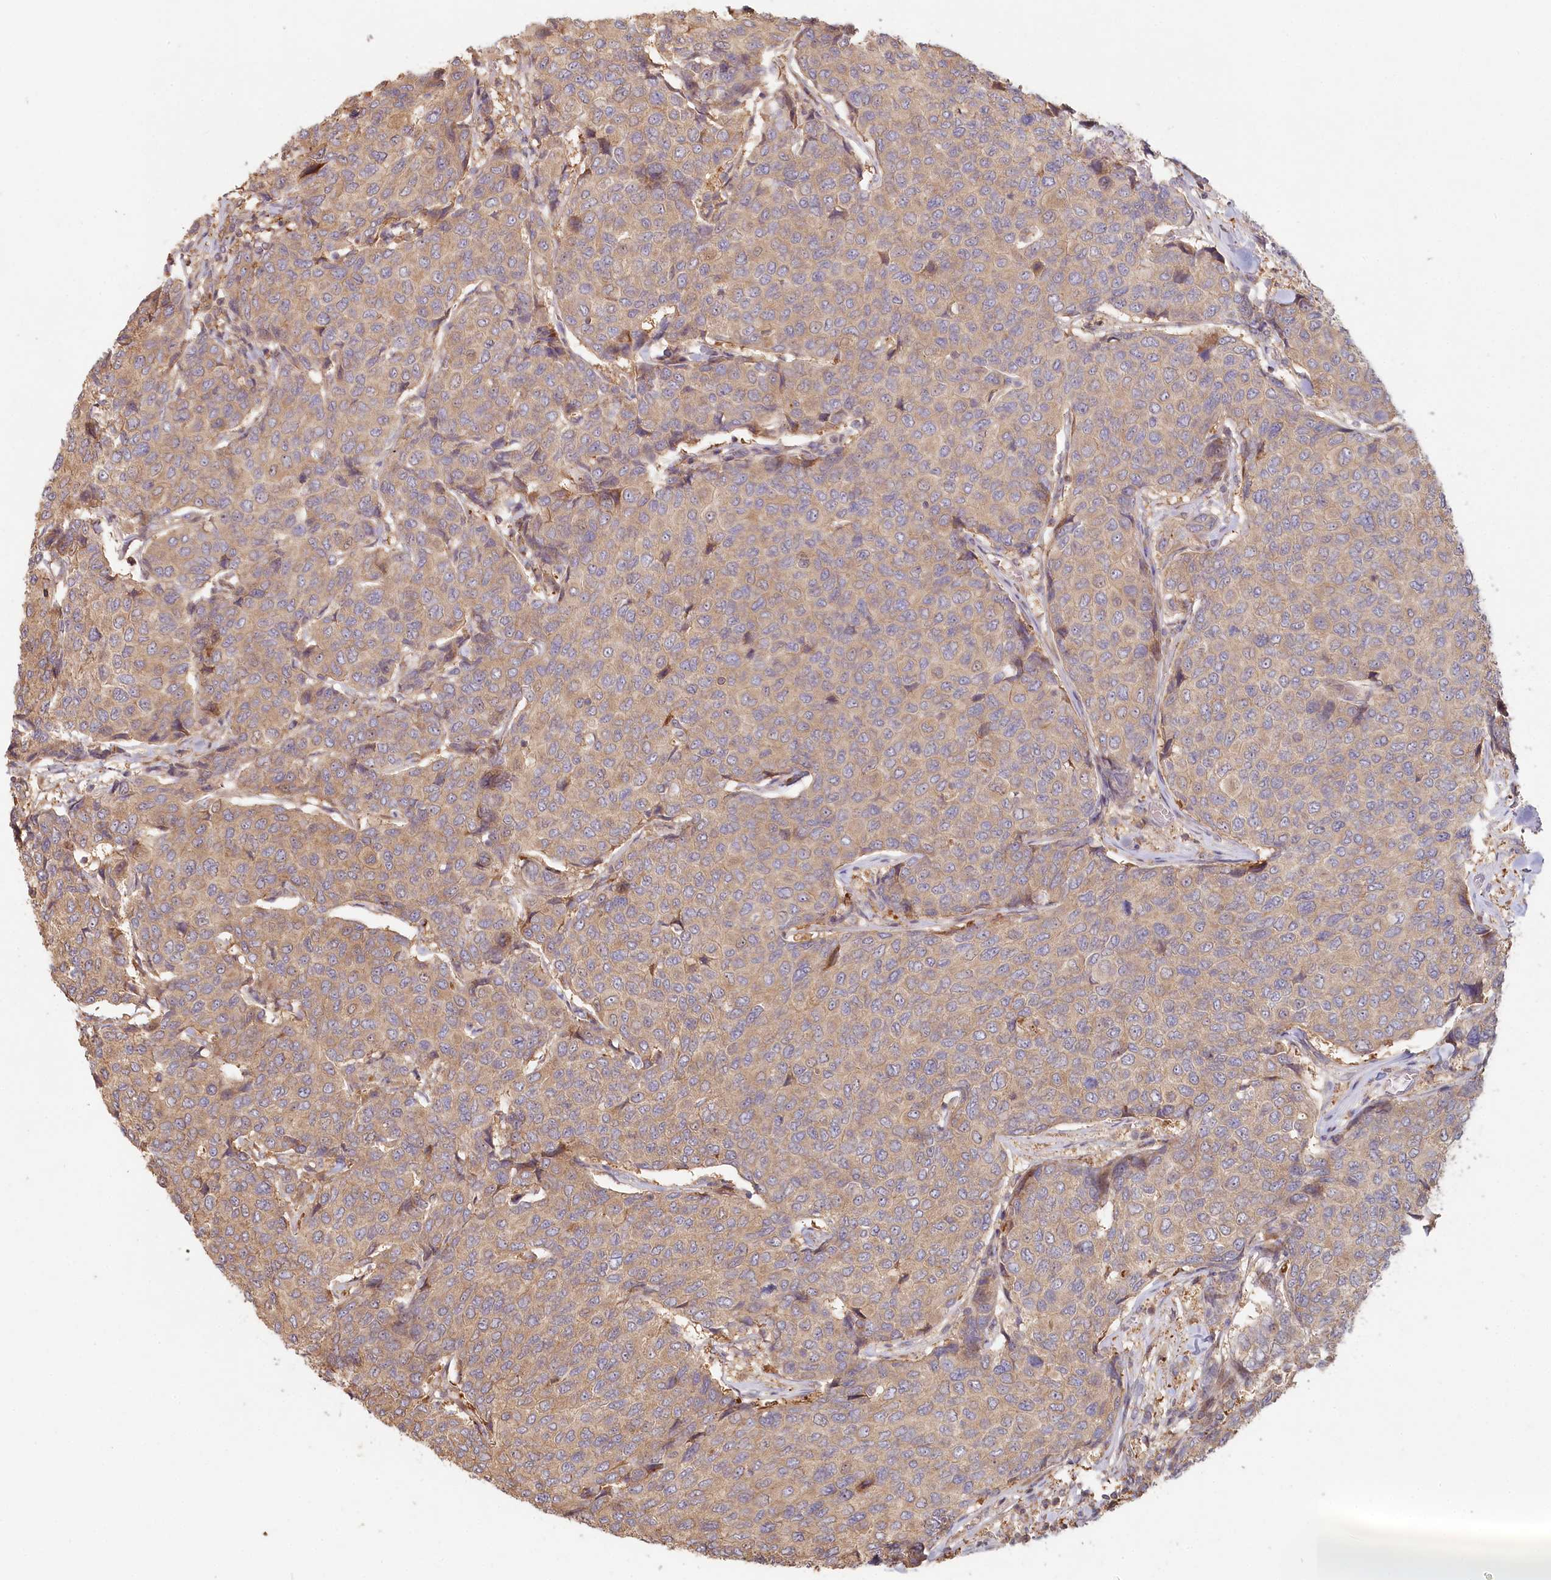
{"staining": {"intensity": "weak", "quantity": ">75%", "location": "cytoplasmic/membranous"}, "tissue": "breast cancer", "cell_type": "Tumor cells", "image_type": "cancer", "snomed": [{"axis": "morphology", "description": "Duct carcinoma"}, {"axis": "topography", "description": "Breast"}], "caption": "IHC (DAB) staining of infiltrating ductal carcinoma (breast) exhibits weak cytoplasmic/membranous protein expression in approximately >75% of tumor cells. (DAB (3,3'-diaminobenzidine) = brown stain, brightfield microscopy at high magnification).", "gene": "HAL", "patient": {"sex": "female", "age": 55}}